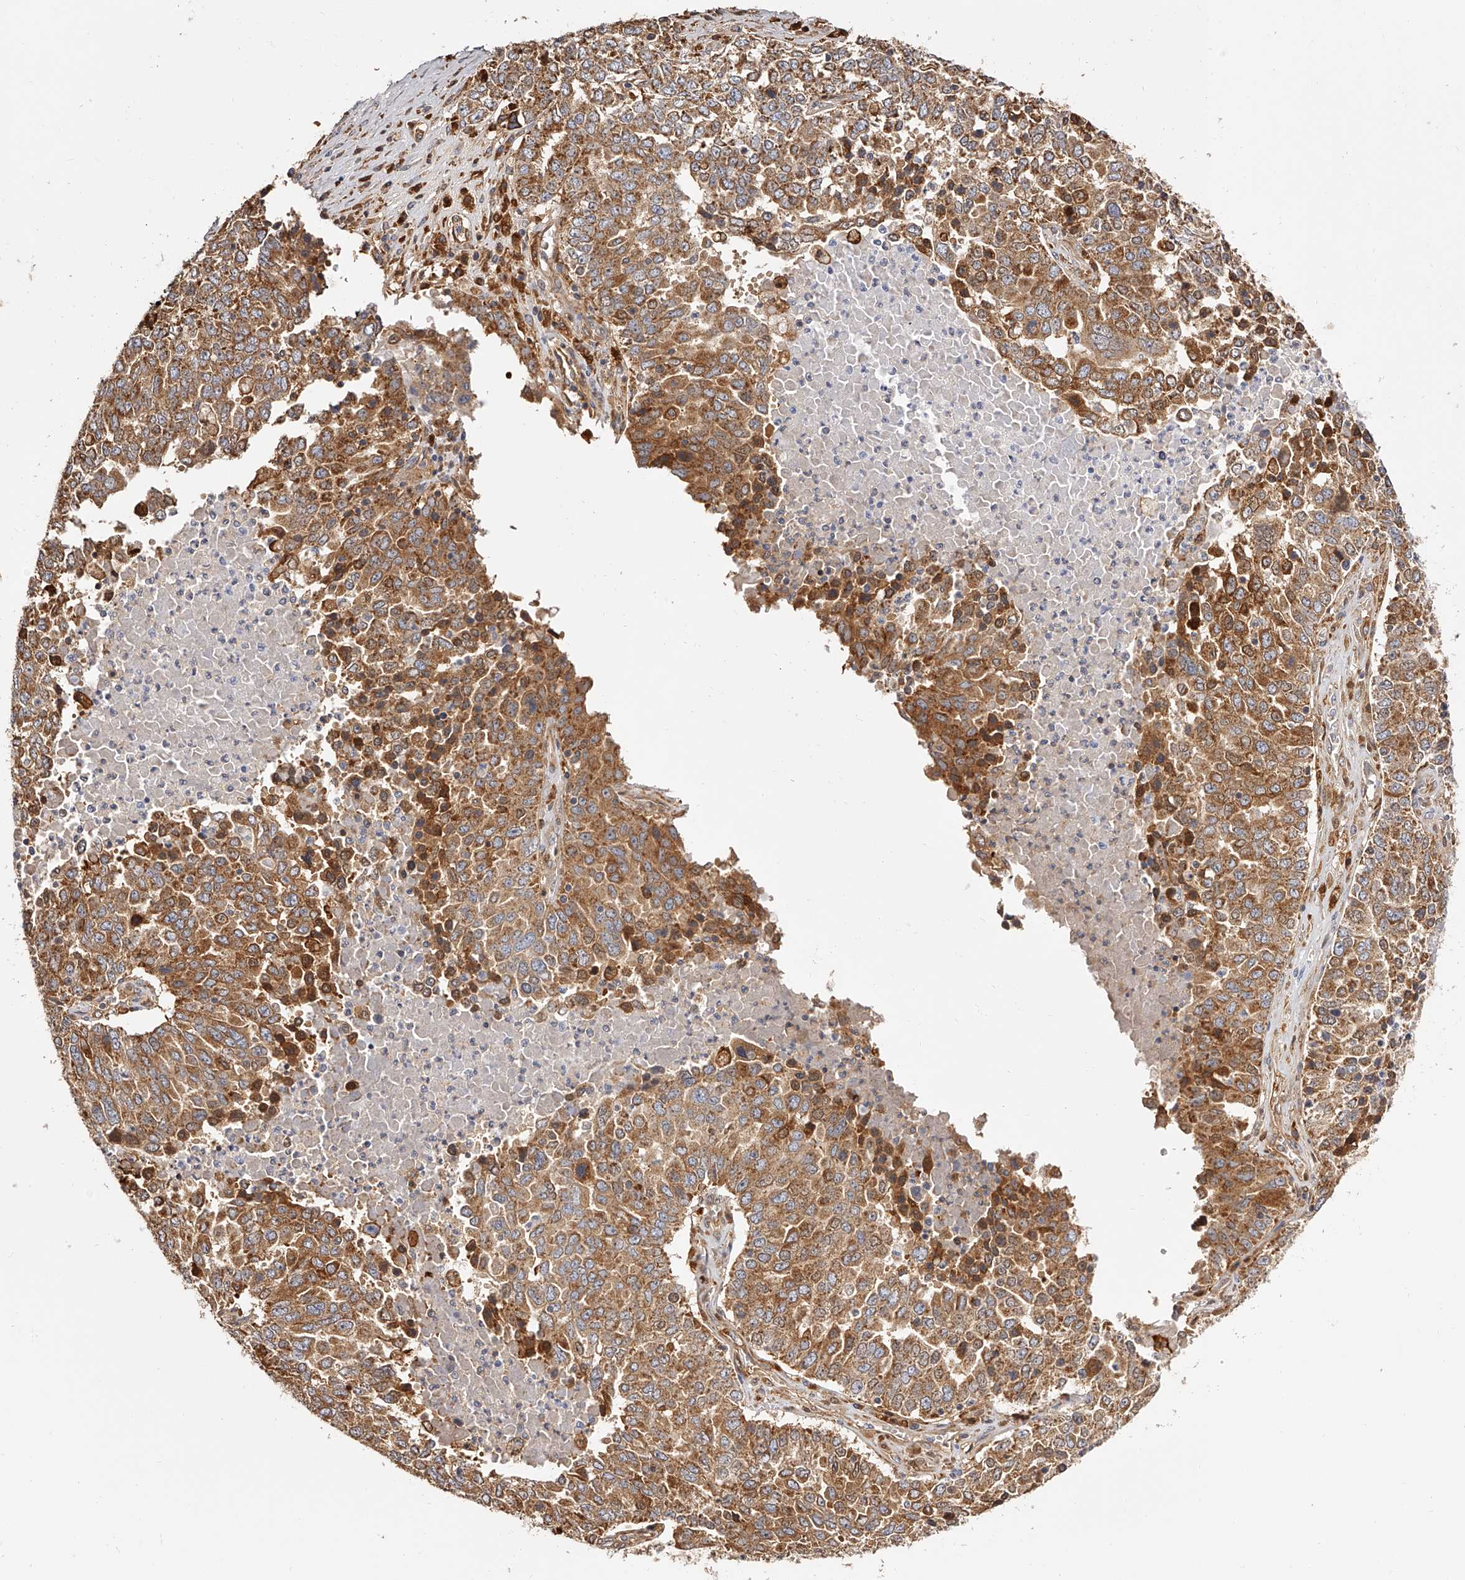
{"staining": {"intensity": "strong", "quantity": ">75%", "location": "cytoplasmic/membranous"}, "tissue": "ovarian cancer", "cell_type": "Tumor cells", "image_type": "cancer", "snomed": [{"axis": "morphology", "description": "Carcinoma, endometroid"}, {"axis": "topography", "description": "Ovary"}], "caption": "Human ovarian cancer stained for a protein (brown) reveals strong cytoplasmic/membranous positive positivity in approximately >75% of tumor cells.", "gene": "LAP3", "patient": {"sex": "female", "age": 62}}